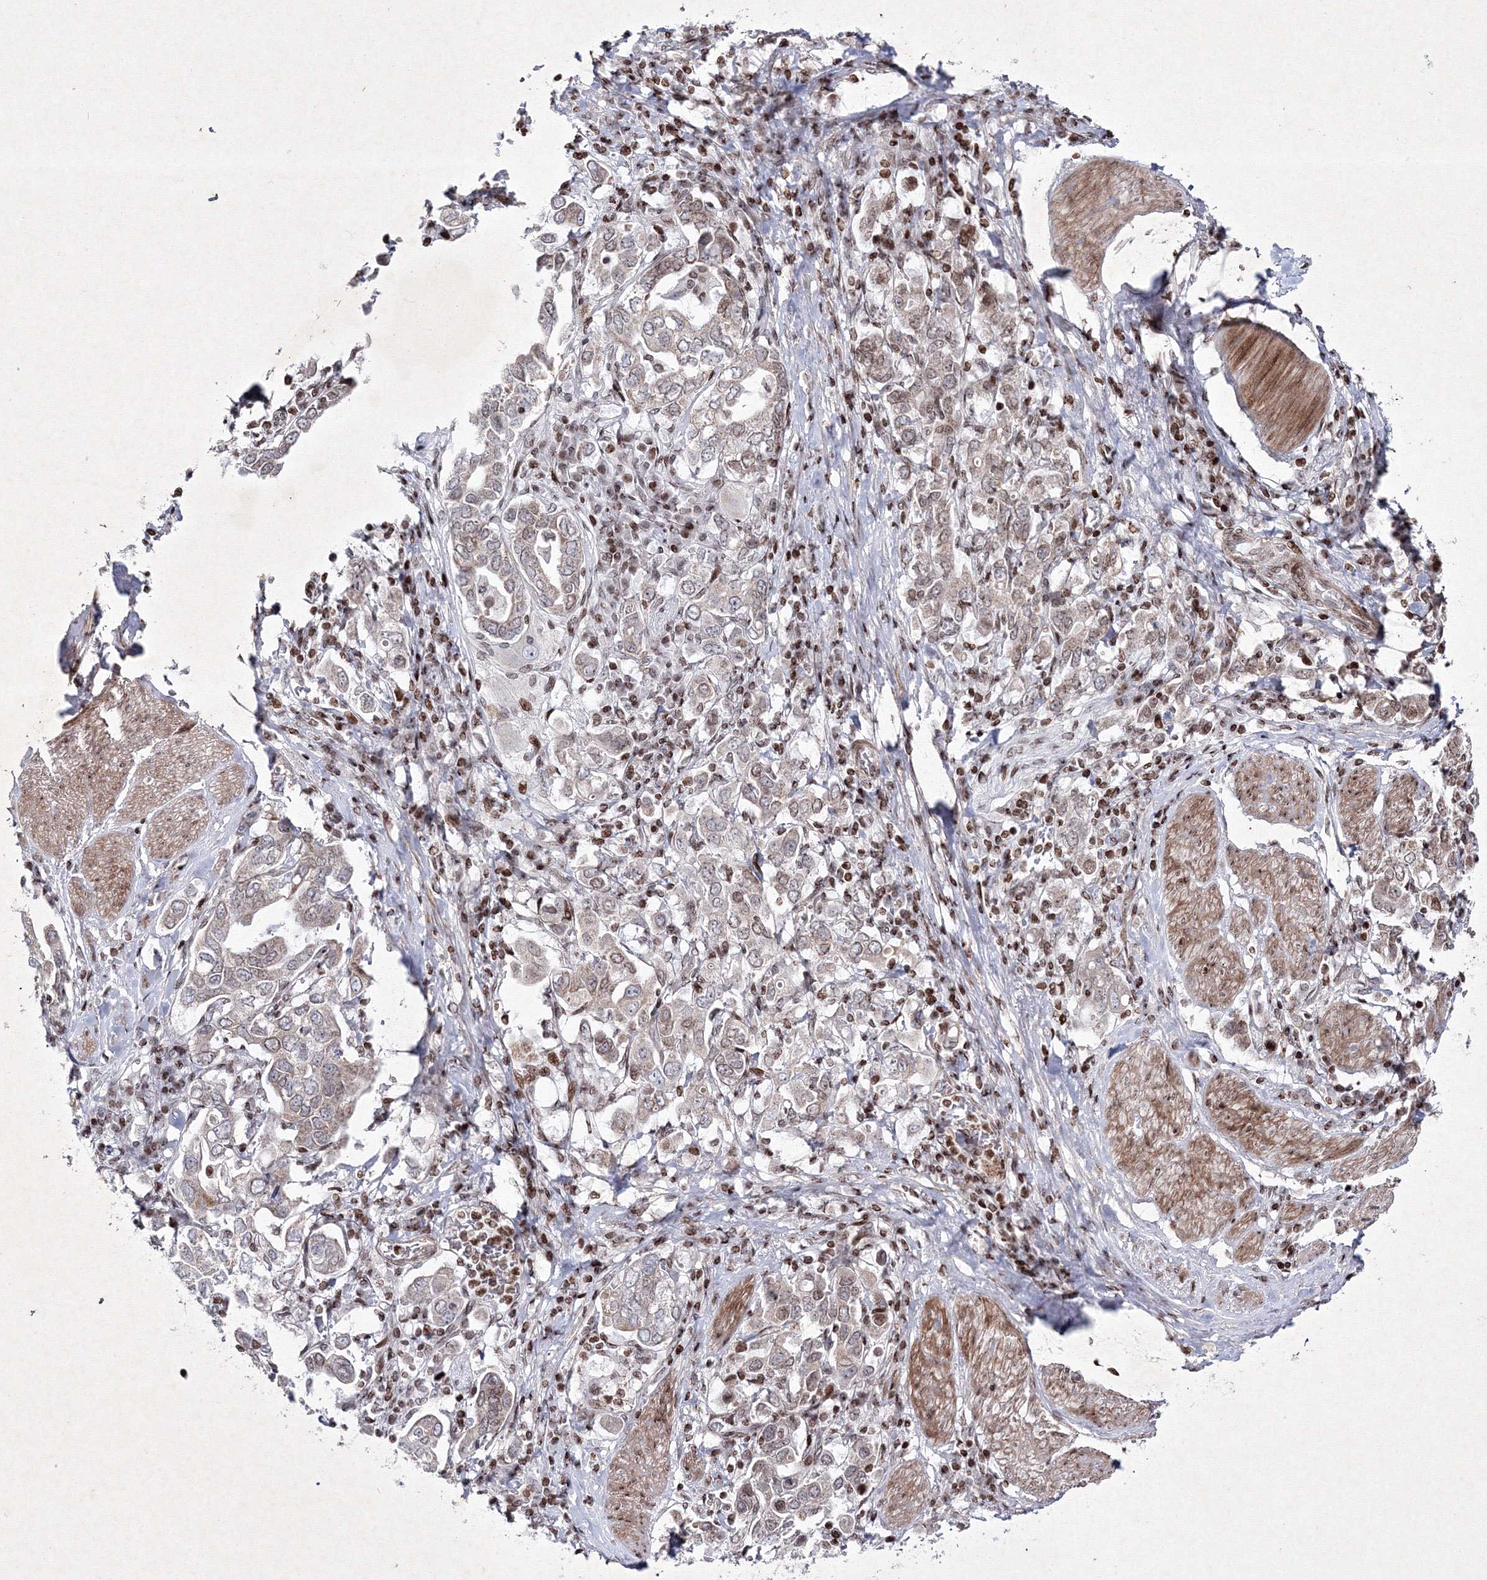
{"staining": {"intensity": "weak", "quantity": "<25%", "location": "cytoplasmic/membranous,nuclear"}, "tissue": "stomach cancer", "cell_type": "Tumor cells", "image_type": "cancer", "snomed": [{"axis": "morphology", "description": "Adenocarcinoma, NOS"}, {"axis": "topography", "description": "Stomach, upper"}], "caption": "Tumor cells show no significant protein expression in stomach cancer.", "gene": "SMIM29", "patient": {"sex": "male", "age": 62}}